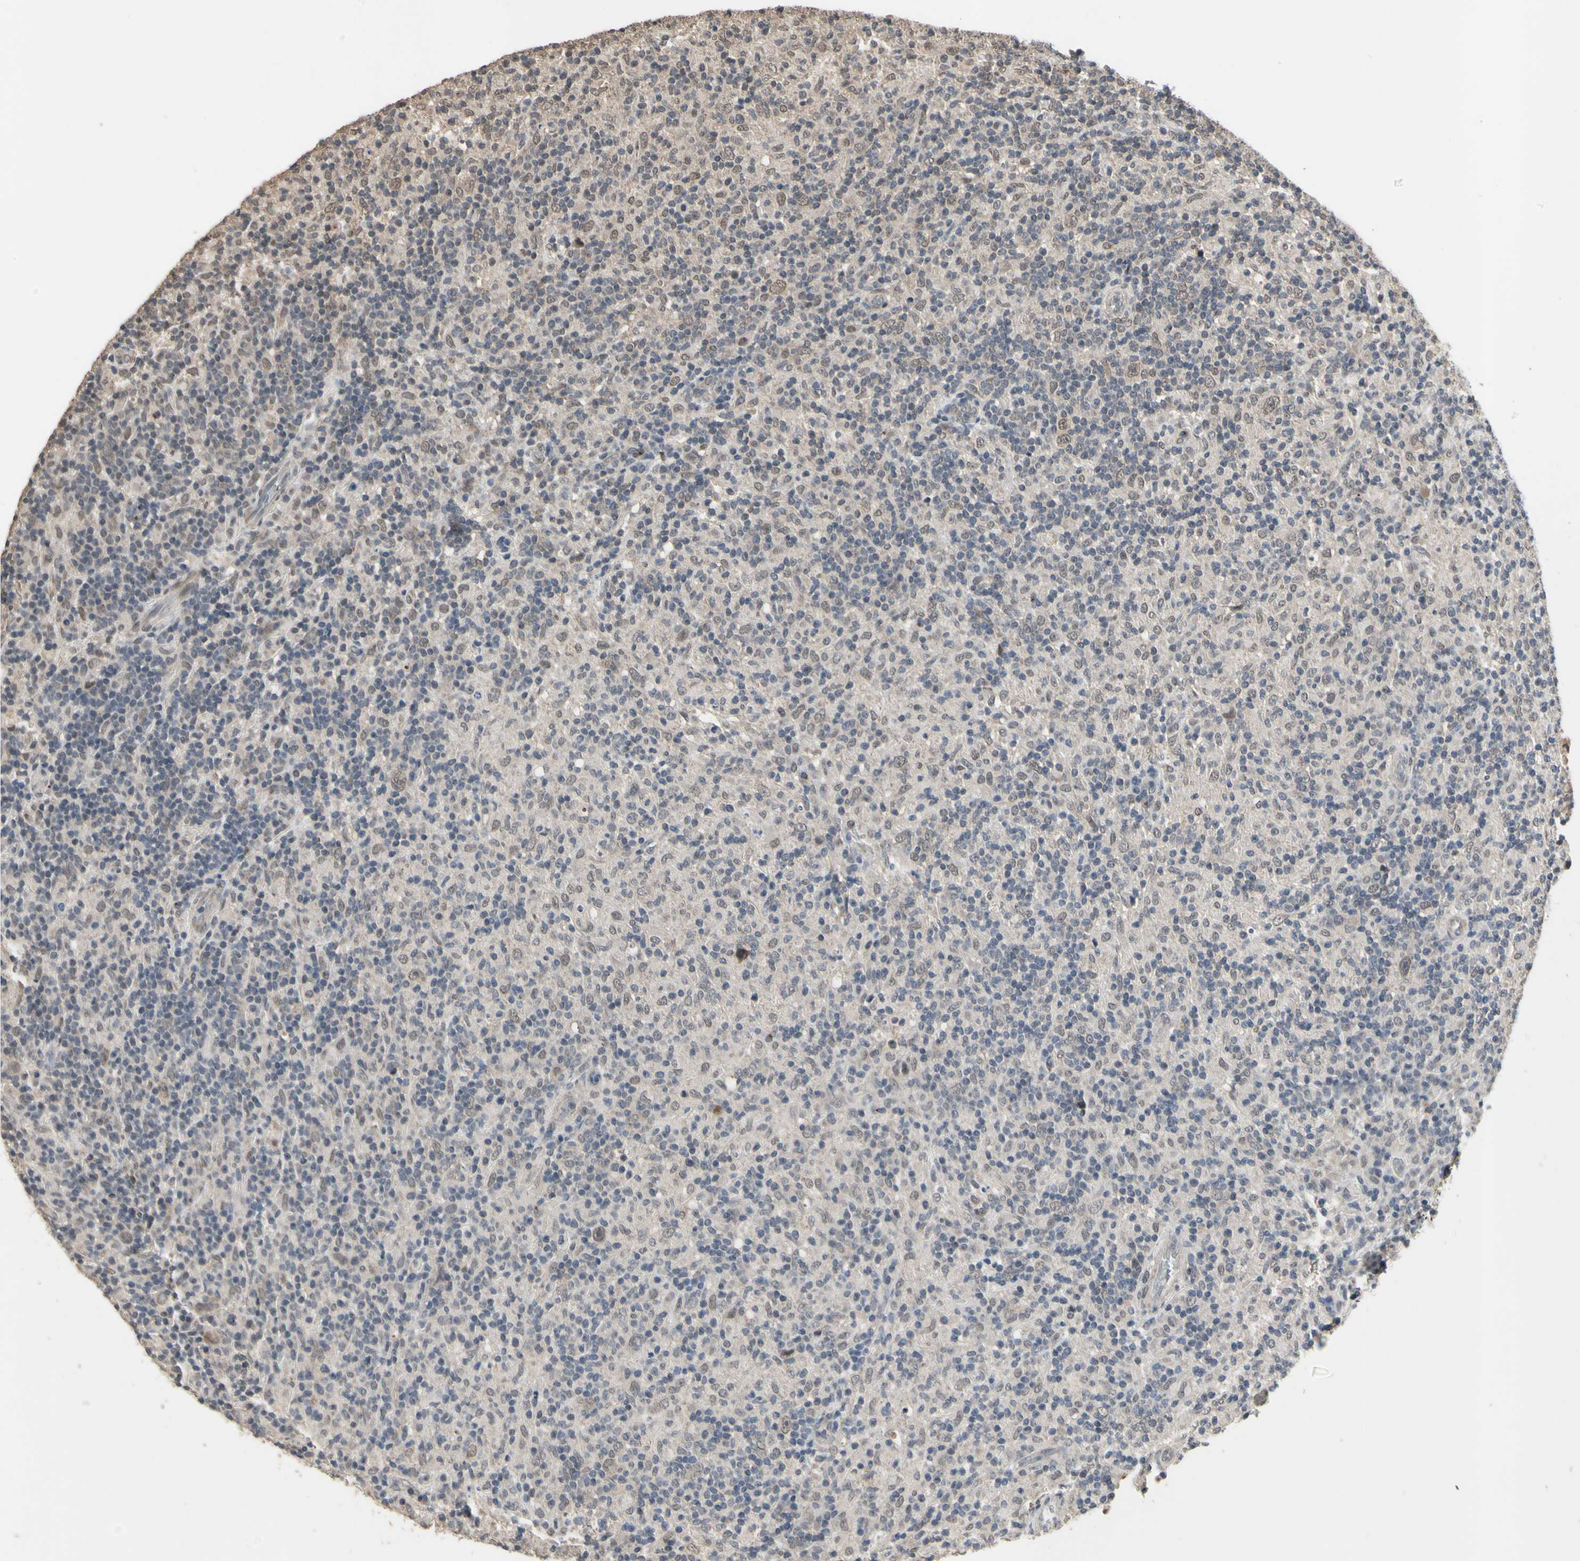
{"staining": {"intensity": "weak", "quantity": ">75%", "location": "nuclear"}, "tissue": "lymphoma", "cell_type": "Tumor cells", "image_type": "cancer", "snomed": [{"axis": "morphology", "description": "Hodgkin's disease, NOS"}, {"axis": "topography", "description": "Lymph node"}], "caption": "Immunohistochemical staining of human Hodgkin's disease displays low levels of weak nuclear staining in approximately >75% of tumor cells. (DAB IHC with brightfield microscopy, high magnification).", "gene": "ZNF174", "patient": {"sex": "male", "age": 70}}